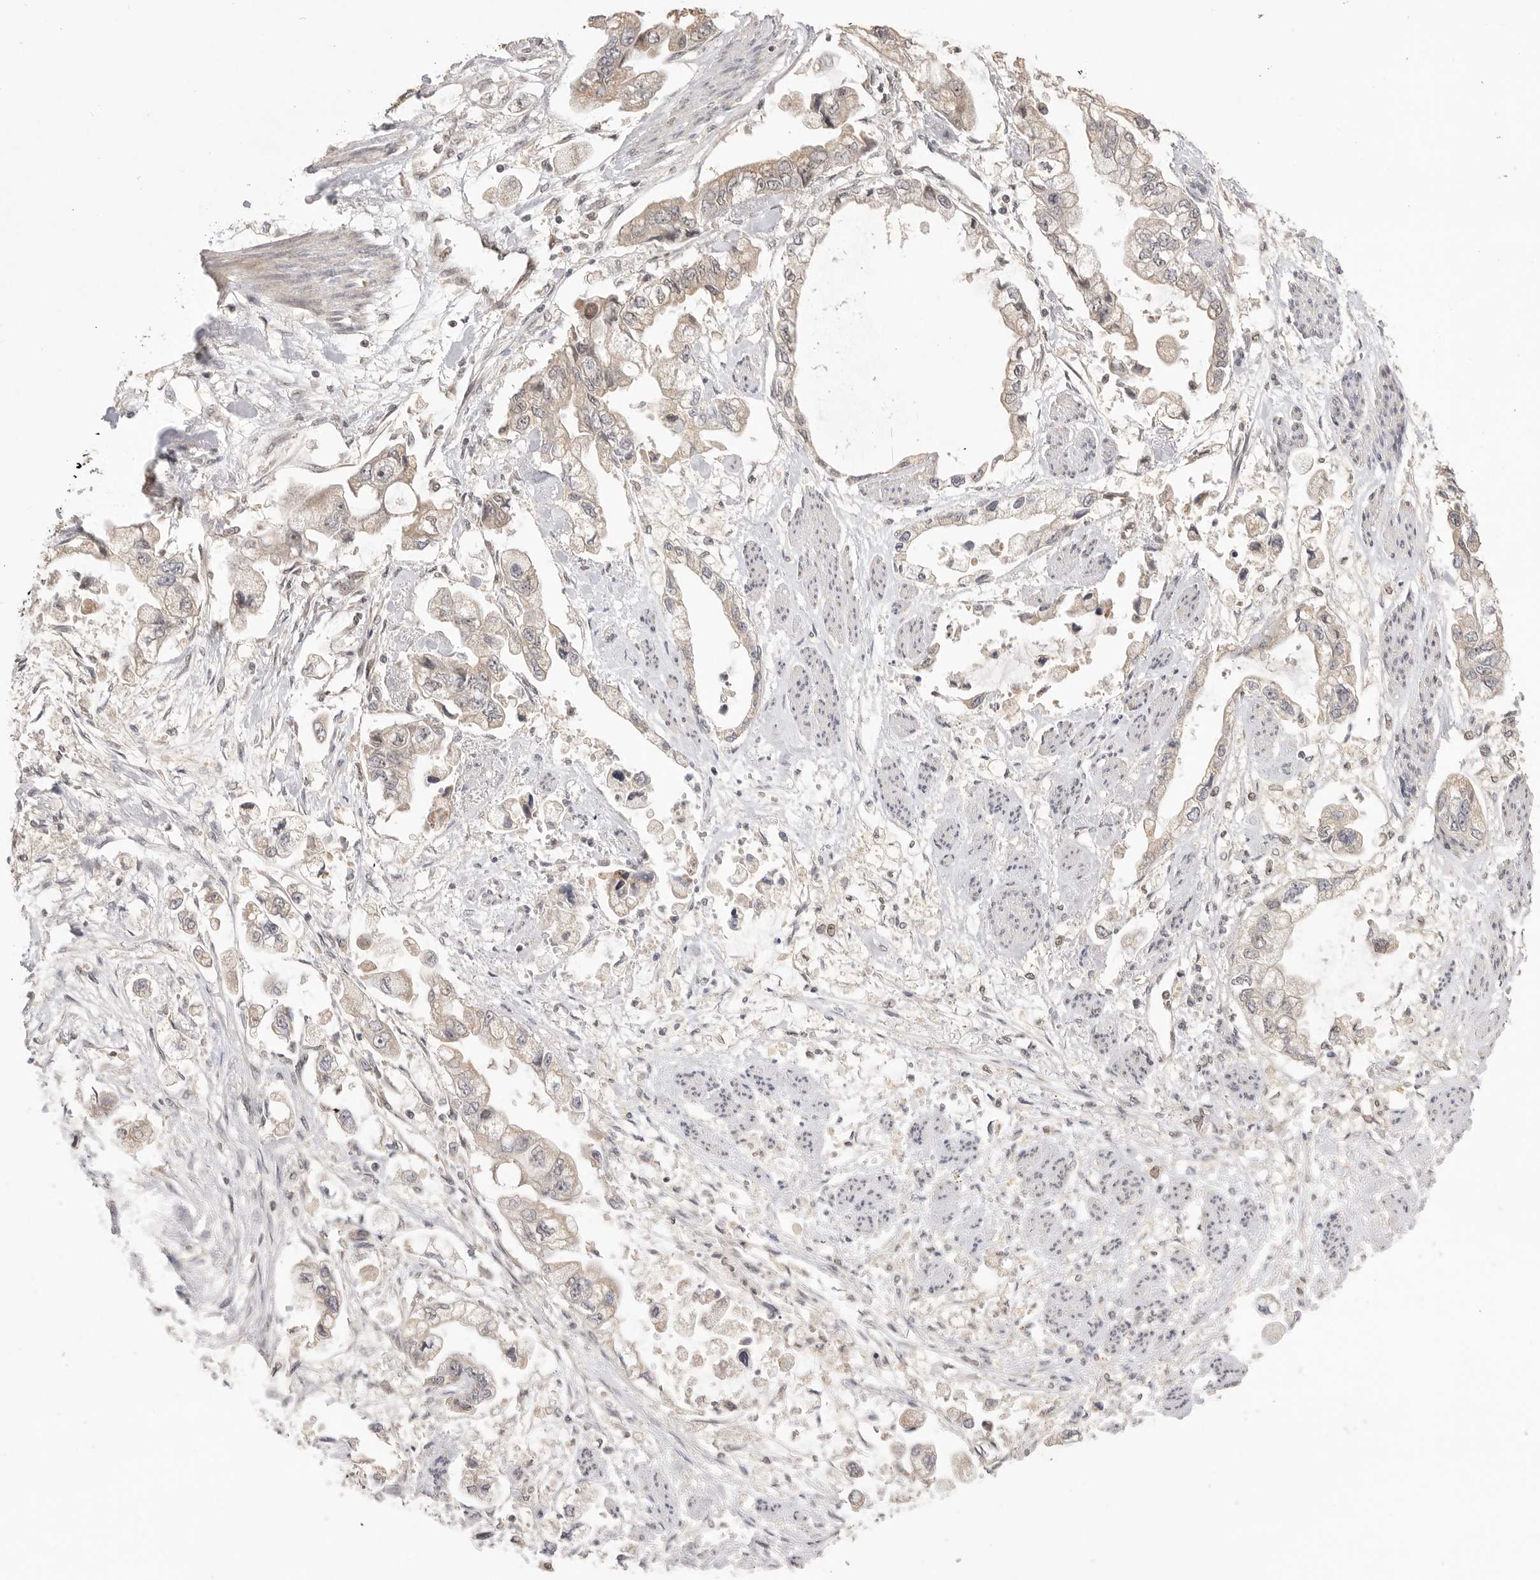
{"staining": {"intensity": "weak", "quantity": "25%-75%", "location": "cytoplasmic/membranous"}, "tissue": "stomach cancer", "cell_type": "Tumor cells", "image_type": "cancer", "snomed": [{"axis": "morphology", "description": "Adenocarcinoma, NOS"}, {"axis": "topography", "description": "Stomach"}], "caption": "A brown stain shows weak cytoplasmic/membranous positivity of a protein in stomach adenocarcinoma tumor cells.", "gene": "ALKAL1", "patient": {"sex": "male", "age": 62}}